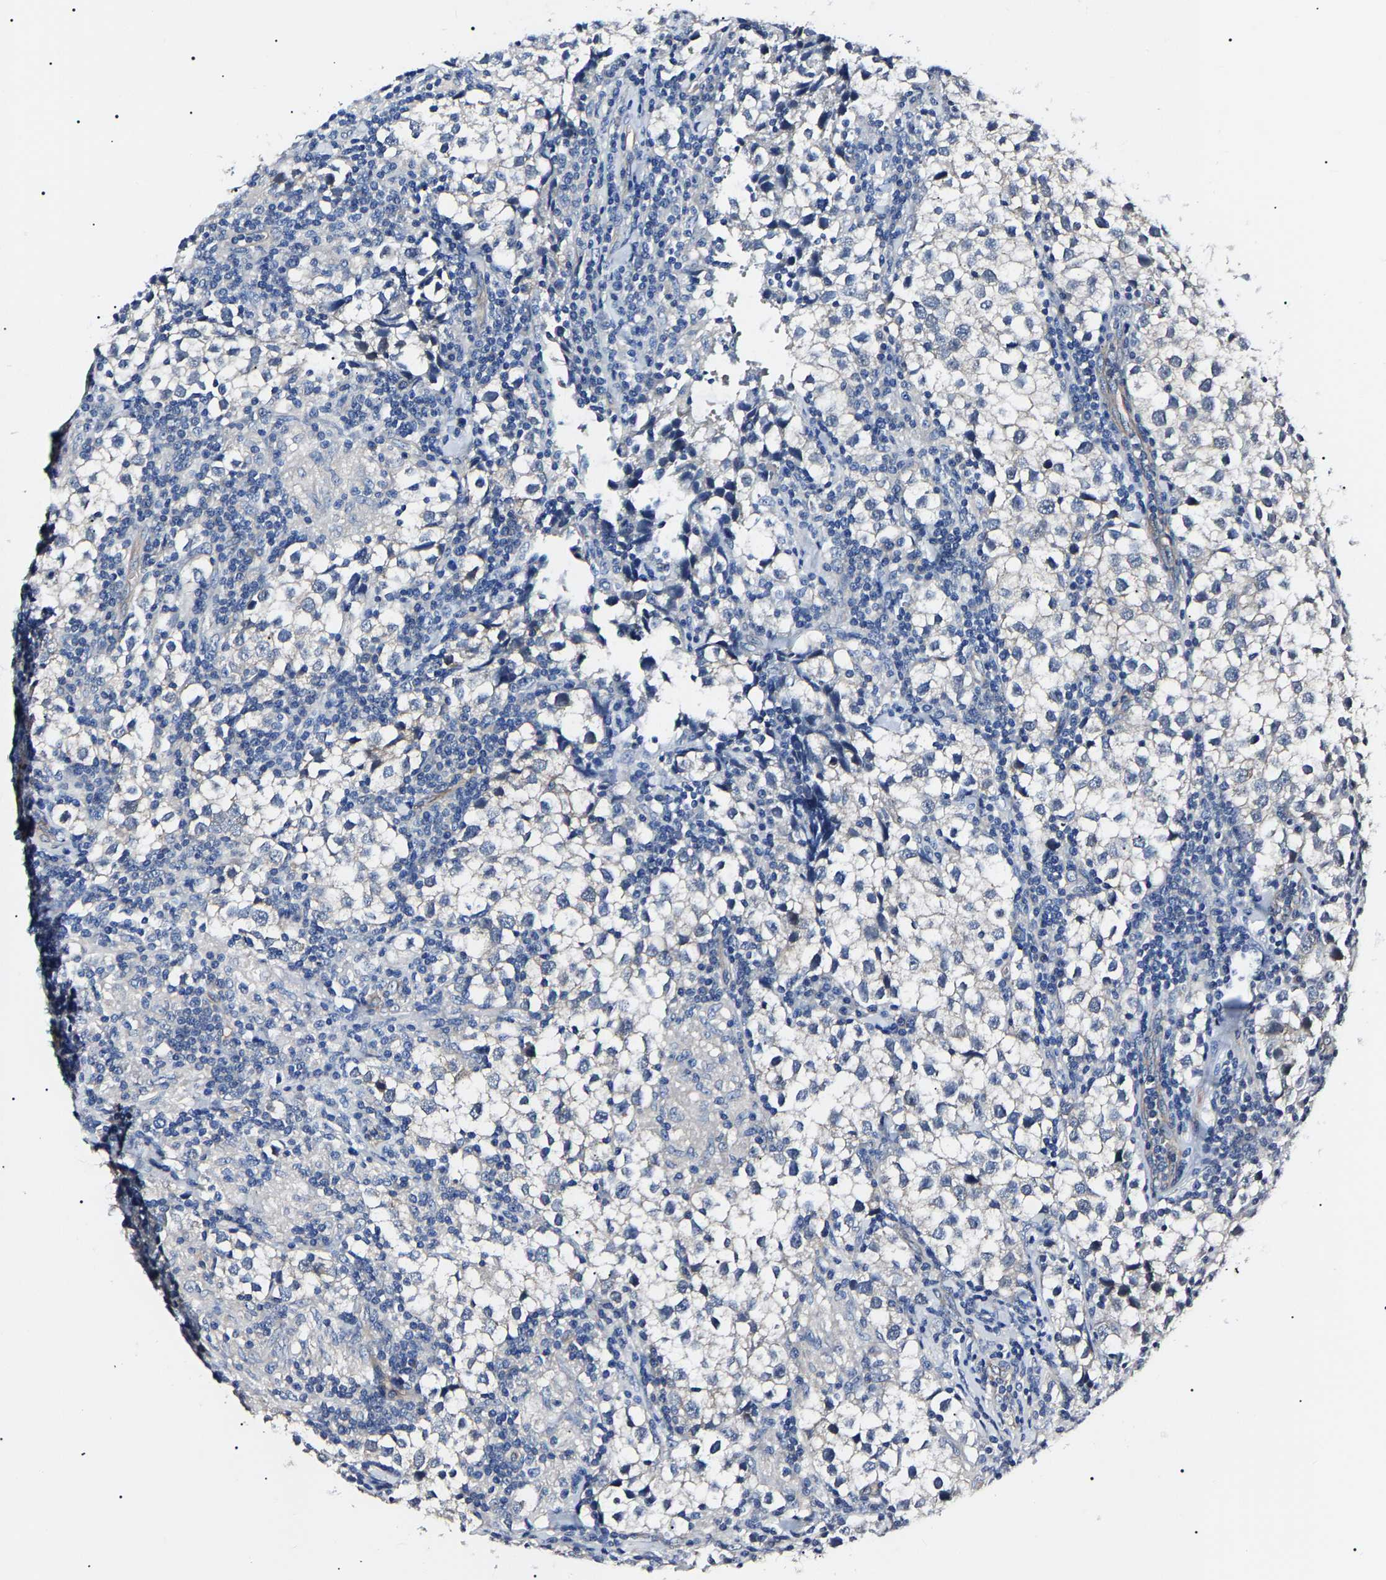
{"staining": {"intensity": "negative", "quantity": "none", "location": "none"}, "tissue": "testis cancer", "cell_type": "Tumor cells", "image_type": "cancer", "snomed": [{"axis": "morphology", "description": "Seminoma, NOS"}, {"axis": "morphology", "description": "Carcinoma, Embryonal, NOS"}, {"axis": "topography", "description": "Testis"}], "caption": "Immunohistochemistry of testis cancer (seminoma) displays no positivity in tumor cells. The staining was performed using DAB to visualize the protein expression in brown, while the nuclei were stained in blue with hematoxylin (Magnification: 20x).", "gene": "KLHL42", "patient": {"sex": "male", "age": 36}}